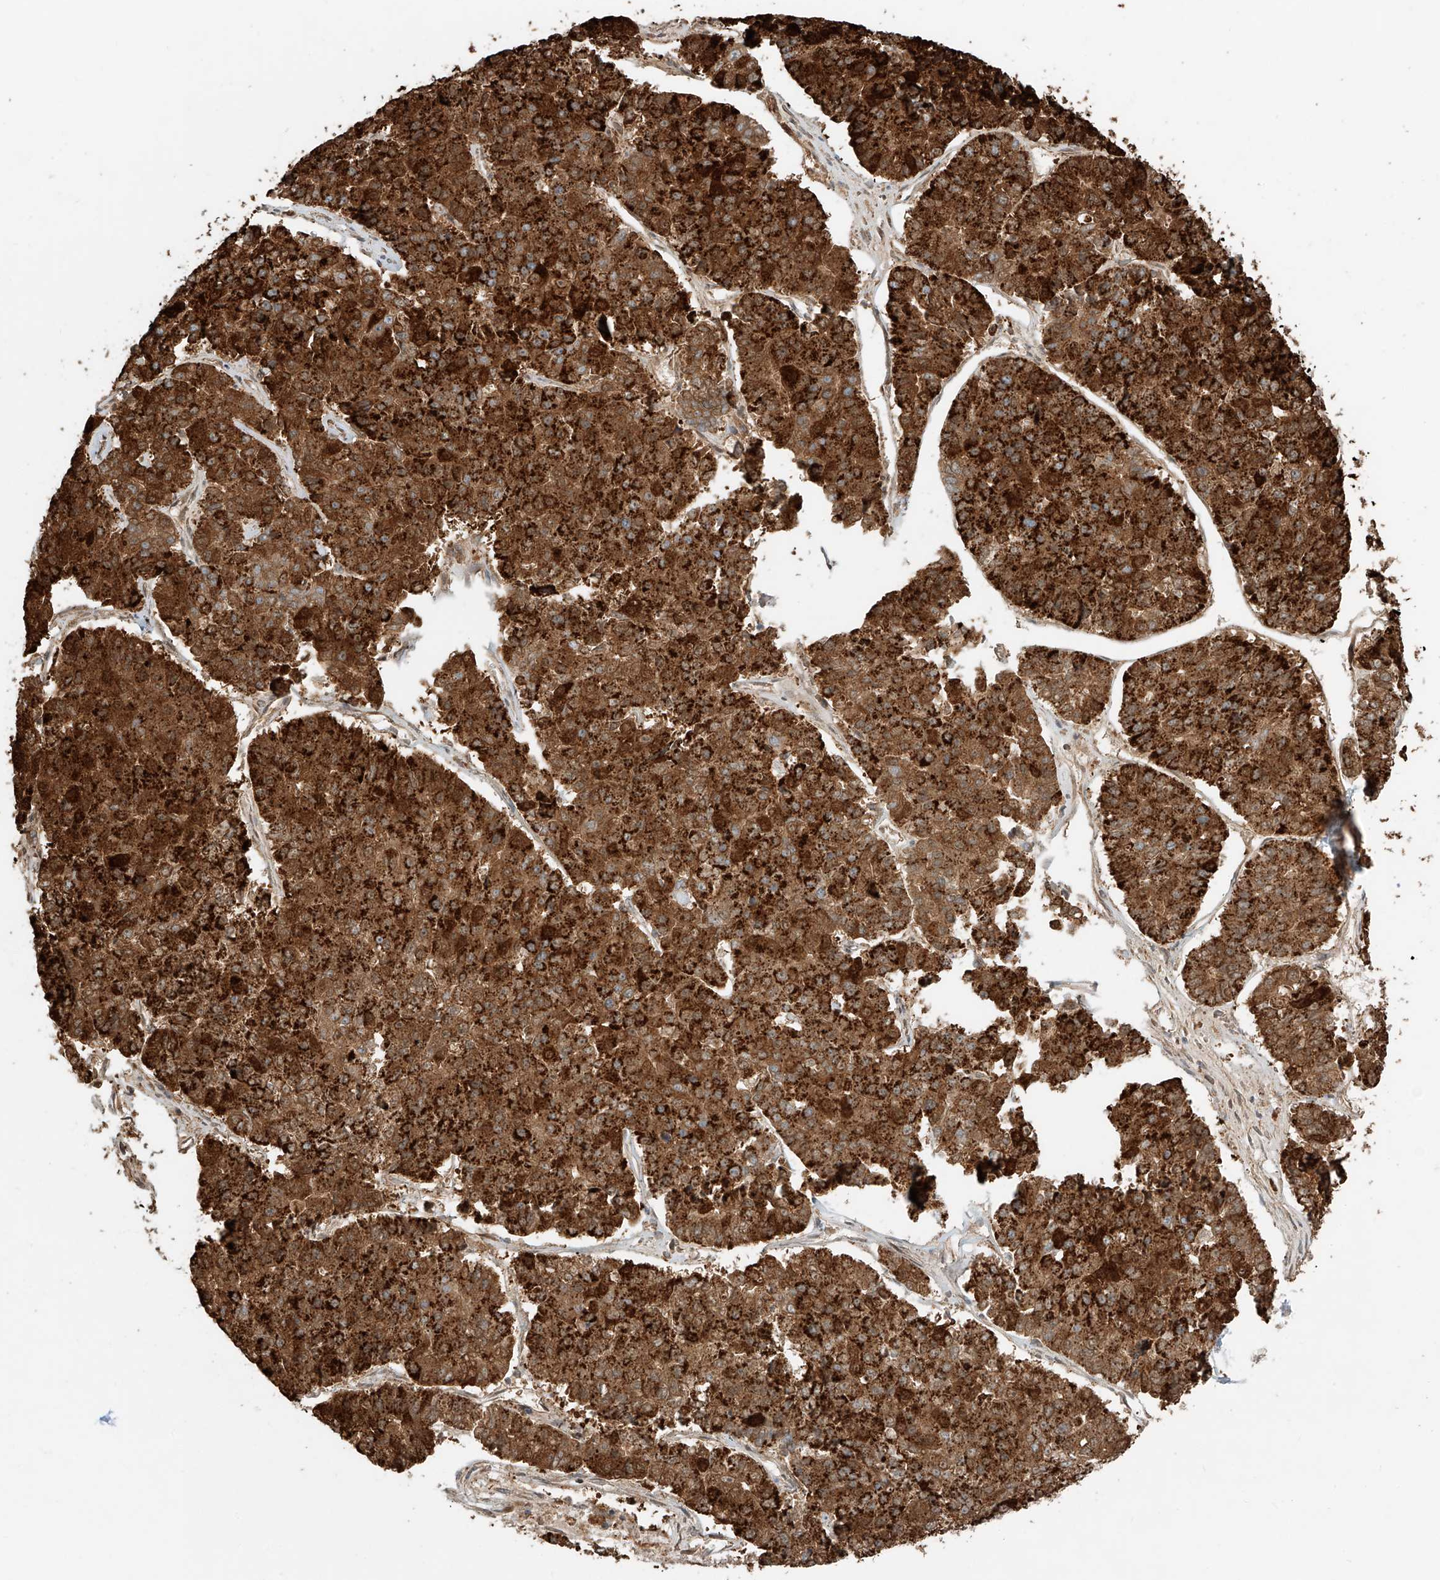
{"staining": {"intensity": "strong", "quantity": ">75%", "location": "cytoplasmic/membranous"}, "tissue": "pancreatic cancer", "cell_type": "Tumor cells", "image_type": "cancer", "snomed": [{"axis": "morphology", "description": "Adenocarcinoma, NOS"}, {"axis": "topography", "description": "Pancreas"}], "caption": "Protein staining reveals strong cytoplasmic/membranous expression in about >75% of tumor cells in pancreatic cancer. The staining was performed using DAB (3,3'-diaminobenzidine), with brown indicating positive protein expression. Nuclei are stained blue with hematoxylin.", "gene": "CEP162", "patient": {"sex": "male", "age": 50}}